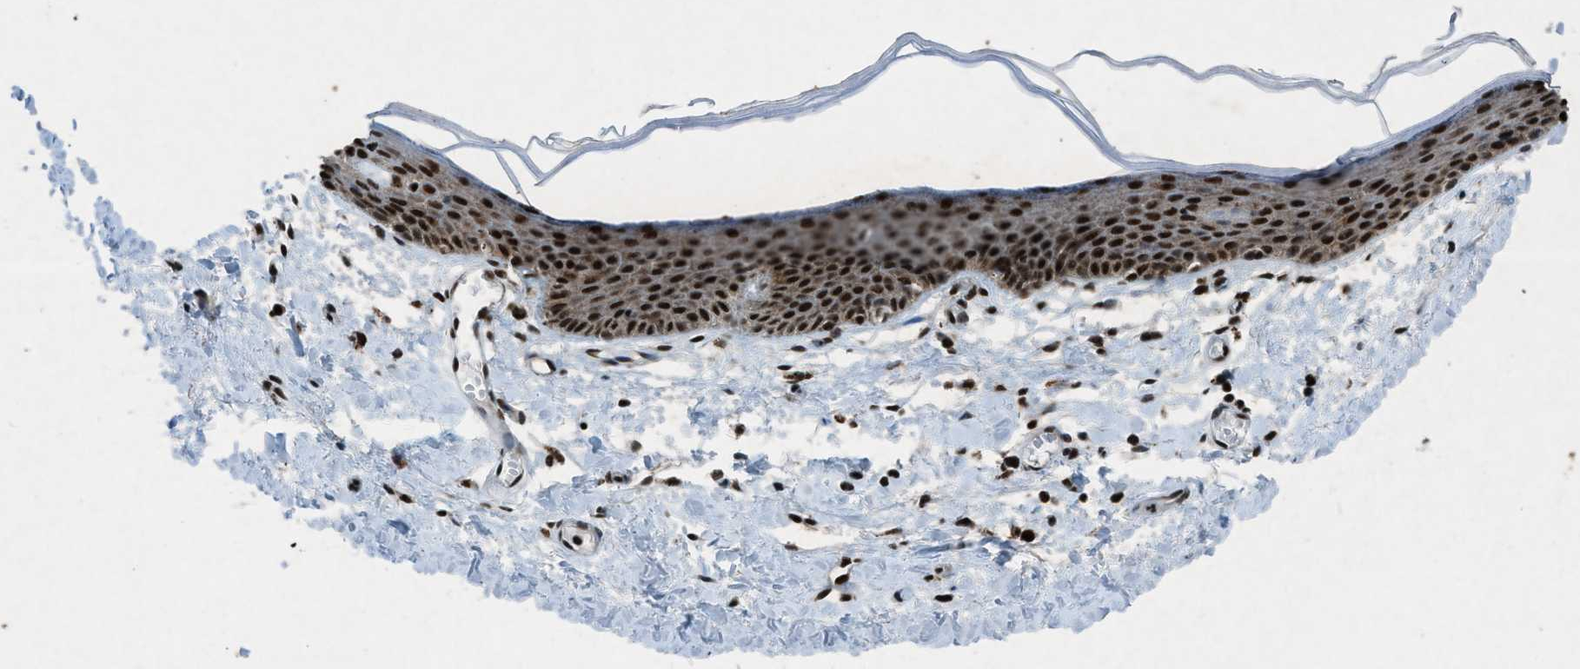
{"staining": {"intensity": "strong", "quantity": ">75%", "location": "nuclear"}, "tissue": "skin", "cell_type": "Epidermal cells", "image_type": "normal", "snomed": [{"axis": "morphology", "description": "Normal tissue, NOS"}, {"axis": "topography", "description": "Vulva"}], "caption": "IHC of normal human skin displays high levels of strong nuclear expression in approximately >75% of epidermal cells.", "gene": "NXF1", "patient": {"sex": "female", "age": 54}}